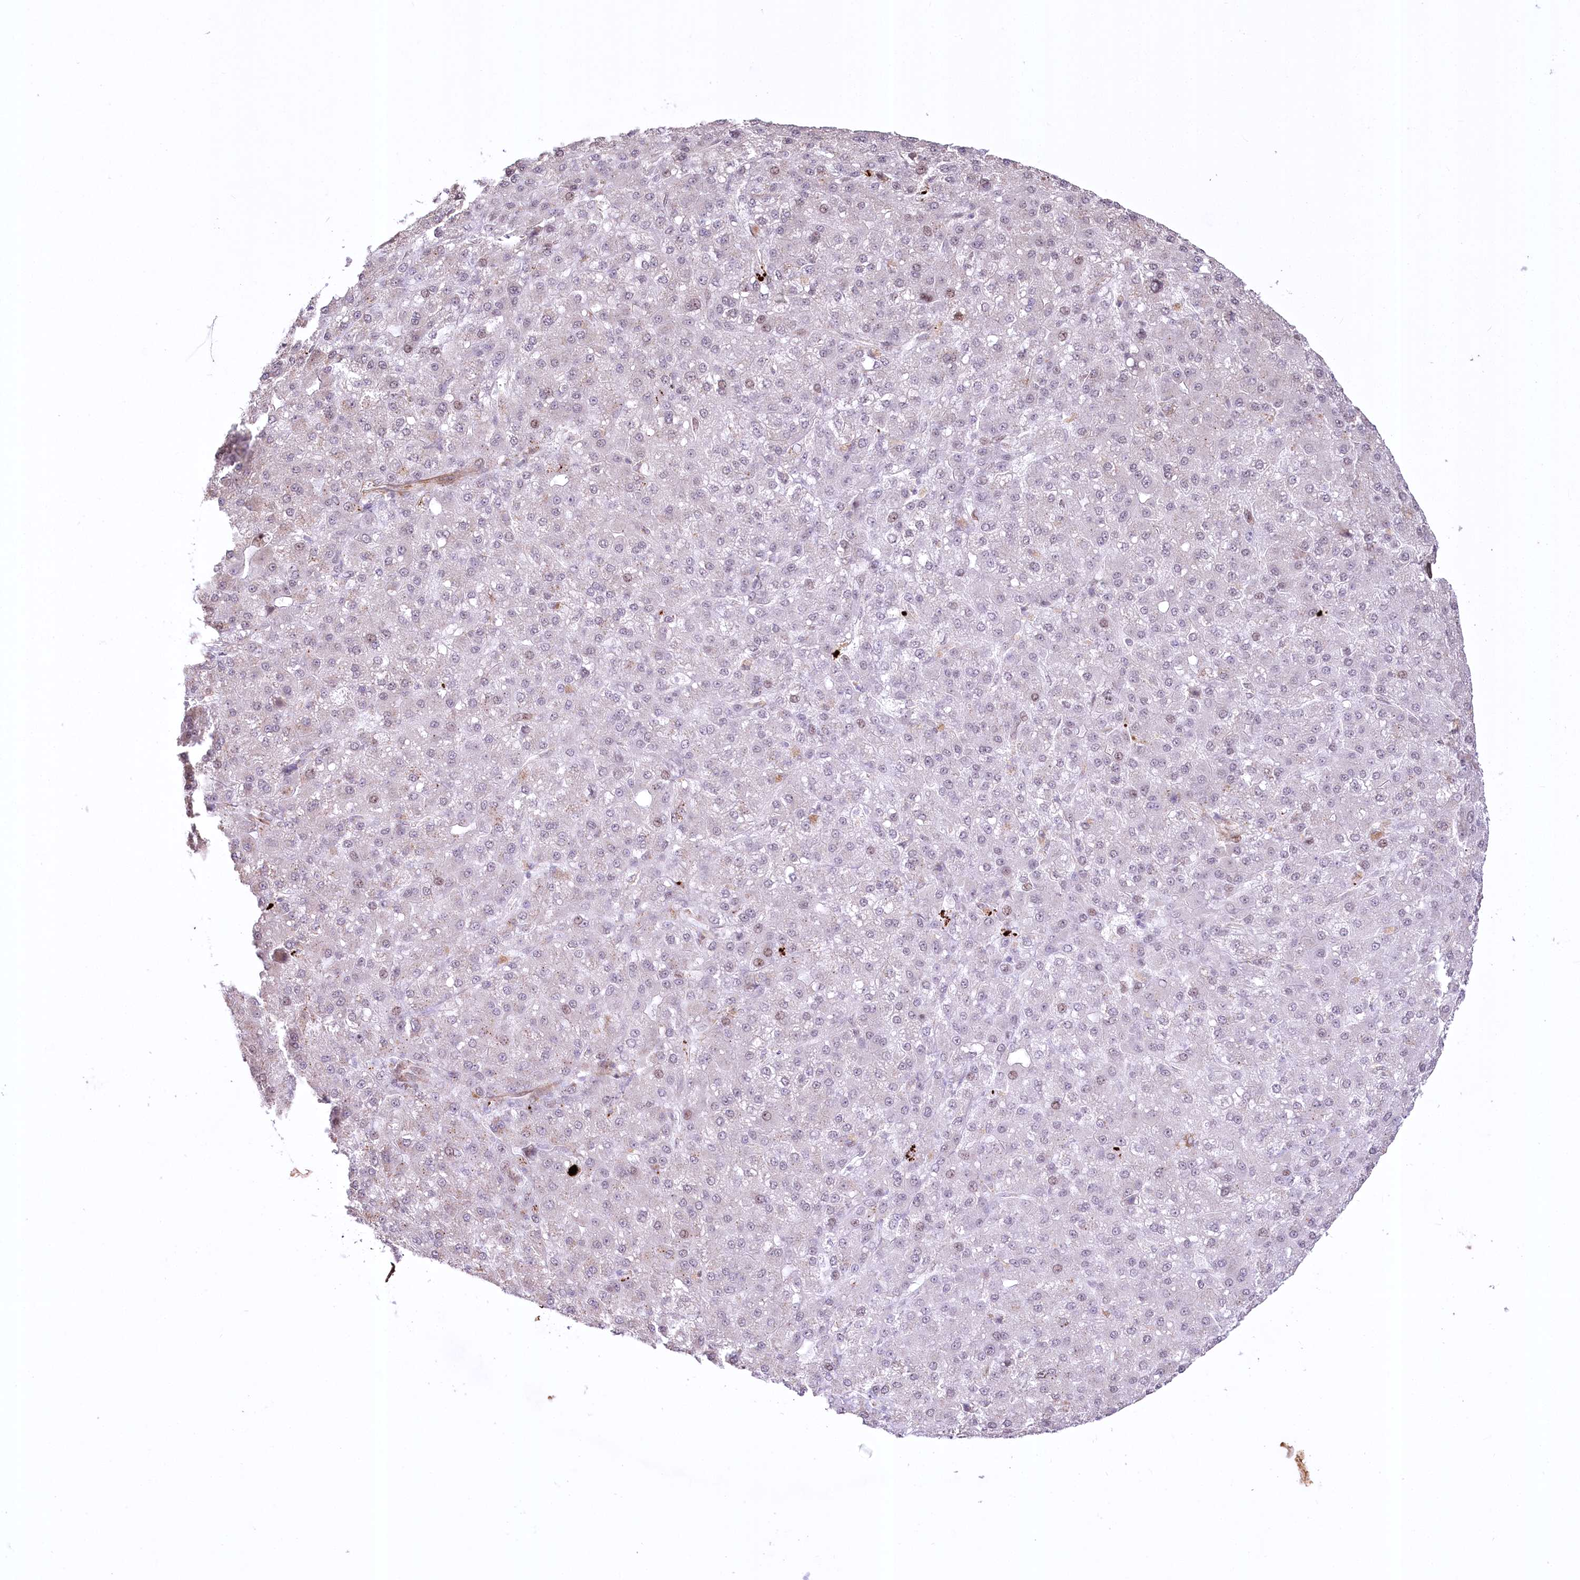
{"staining": {"intensity": "weak", "quantity": "<25%", "location": "nuclear"}, "tissue": "liver cancer", "cell_type": "Tumor cells", "image_type": "cancer", "snomed": [{"axis": "morphology", "description": "Carcinoma, Hepatocellular, NOS"}, {"axis": "topography", "description": "Liver"}], "caption": "The micrograph exhibits no significant expression in tumor cells of liver cancer (hepatocellular carcinoma).", "gene": "YBX3", "patient": {"sex": "male", "age": 67}}